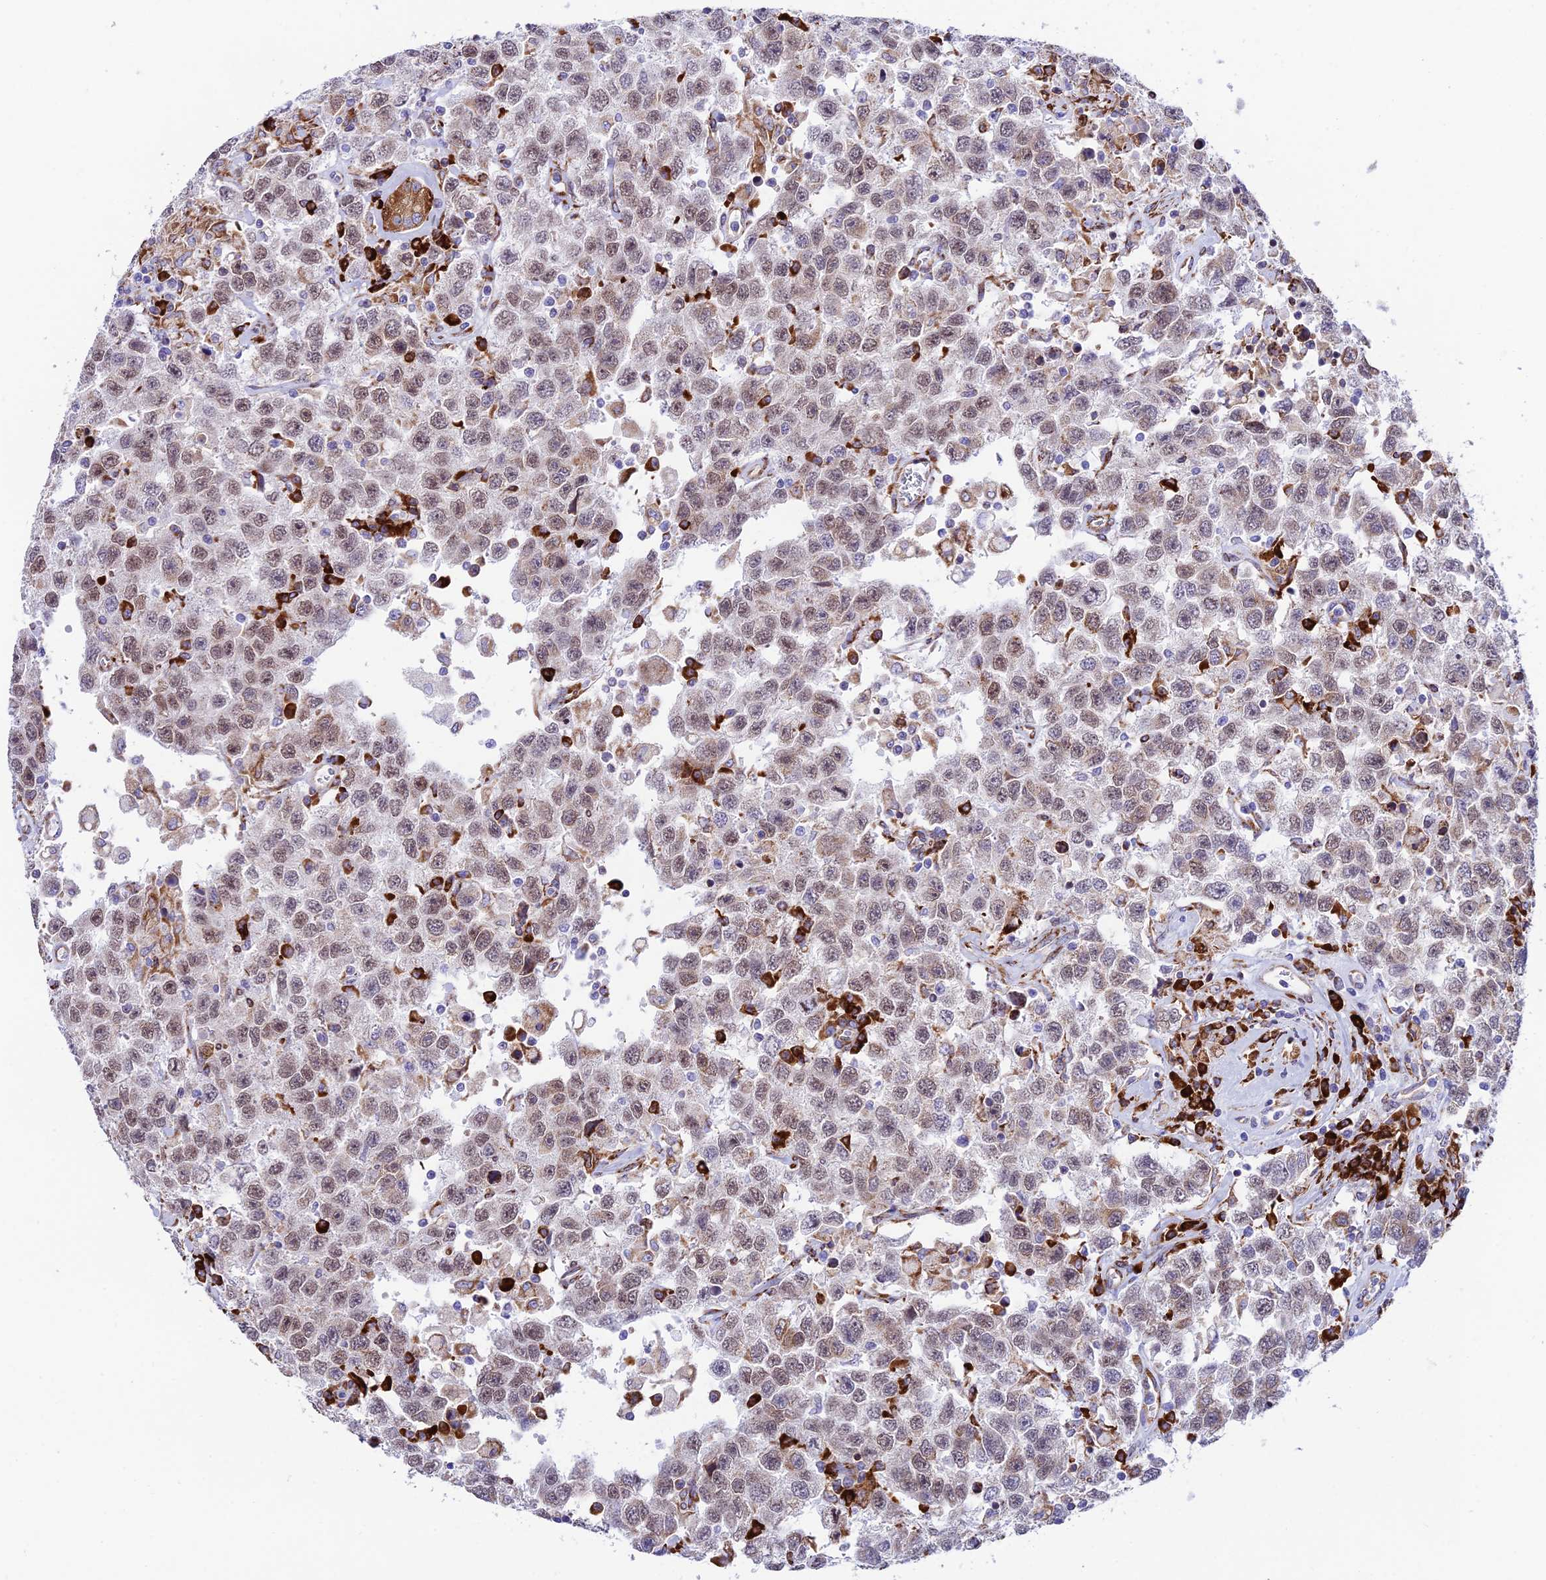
{"staining": {"intensity": "moderate", "quantity": ">75%", "location": "nuclear"}, "tissue": "testis cancer", "cell_type": "Tumor cells", "image_type": "cancer", "snomed": [{"axis": "morphology", "description": "Seminoma, NOS"}, {"axis": "topography", "description": "Testis"}], "caption": "DAB immunohistochemical staining of seminoma (testis) shows moderate nuclear protein expression in approximately >75% of tumor cells.", "gene": "TUBGCP6", "patient": {"sex": "male", "age": 41}}